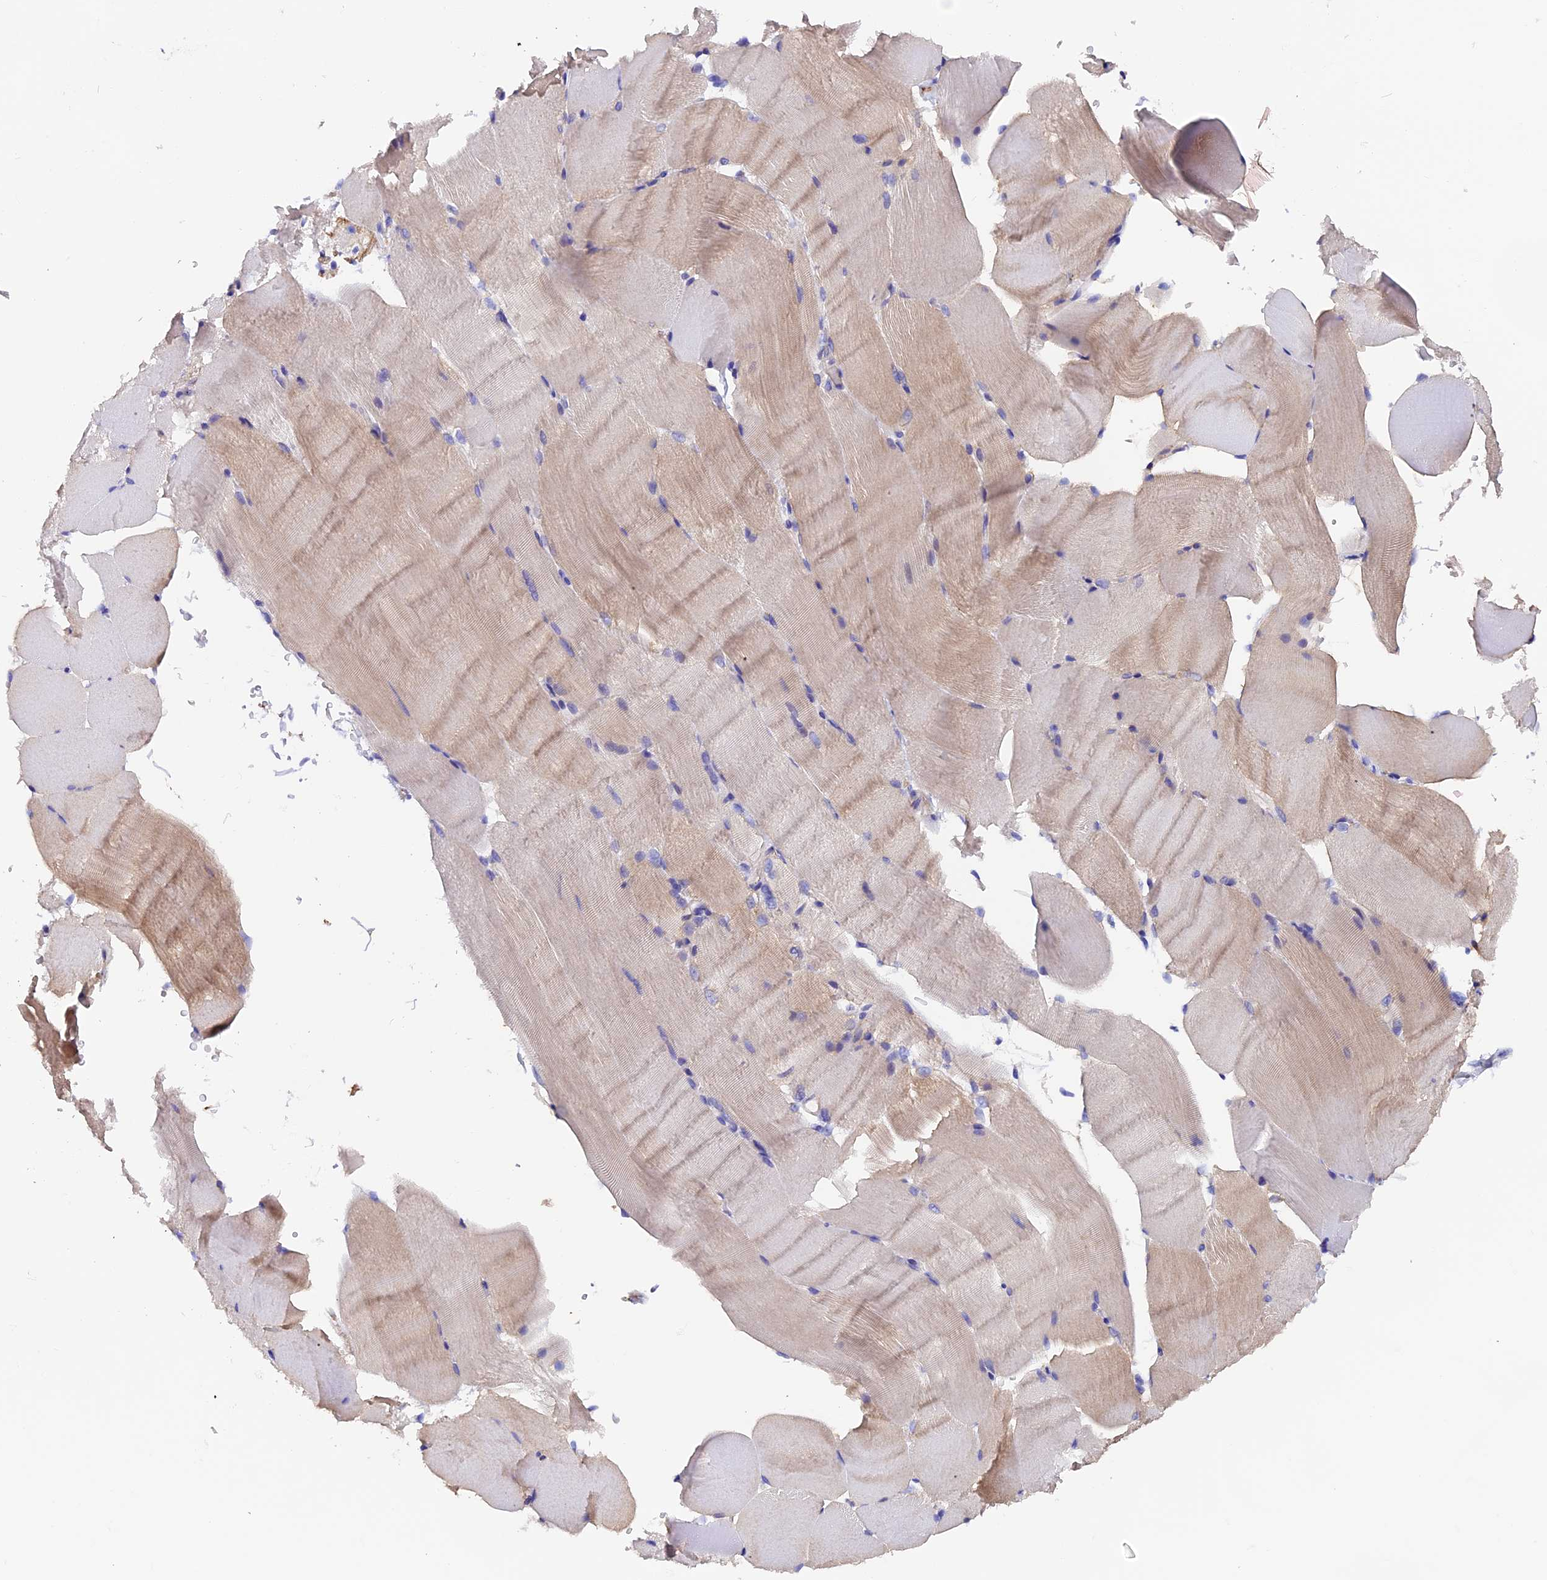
{"staining": {"intensity": "weak", "quantity": "25%-75%", "location": "cytoplasmic/membranous"}, "tissue": "skeletal muscle", "cell_type": "Myocytes", "image_type": "normal", "snomed": [{"axis": "morphology", "description": "Normal tissue, NOS"}, {"axis": "topography", "description": "Skeletal muscle"}, {"axis": "topography", "description": "Parathyroid gland"}], "caption": "Weak cytoplasmic/membranous positivity for a protein is appreciated in approximately 25%-75% of myocytes of normal skeletal muscle using immunohistochemistry.", "gene": "COMTD1", "patient": {"sex": "female", "age": 37}}